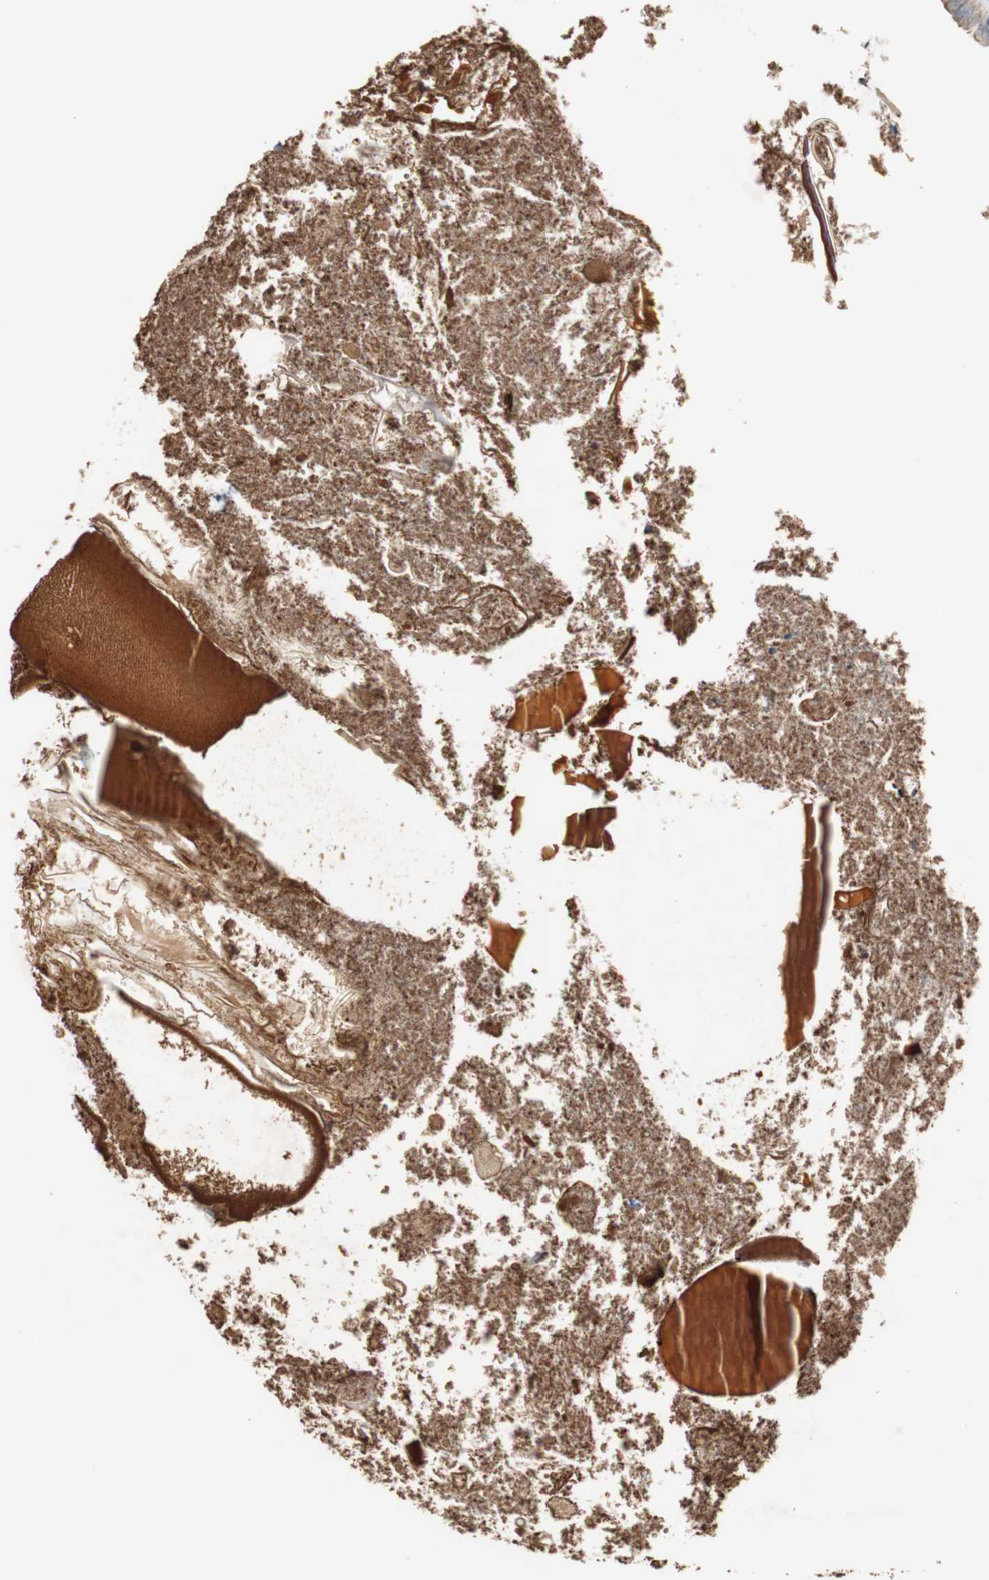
{"staining": {"intensity": "moderate", "quantity": "<25%", "location": "cytoplasmic/membranous"}, "tissue": "appendix", "cell_type": "Glandular cells", "image_type": "normal", "snomed": [{"axis": "morphology", "description": "Normal tissue, NOS"}, {"axis": "topography", "description": "Appendix"}], "caption": "Immunohistochemistry (IHC) of unremarkable appendix exhibits low levels of moderate cytoplasmic/membranous positivity in approximately <25% of glandular cells. (brown staining indicates protein expression, while blue staining denotes nuclei).", "gene": "PCSK4", "patient": {"sex": "female", "age": 10}}